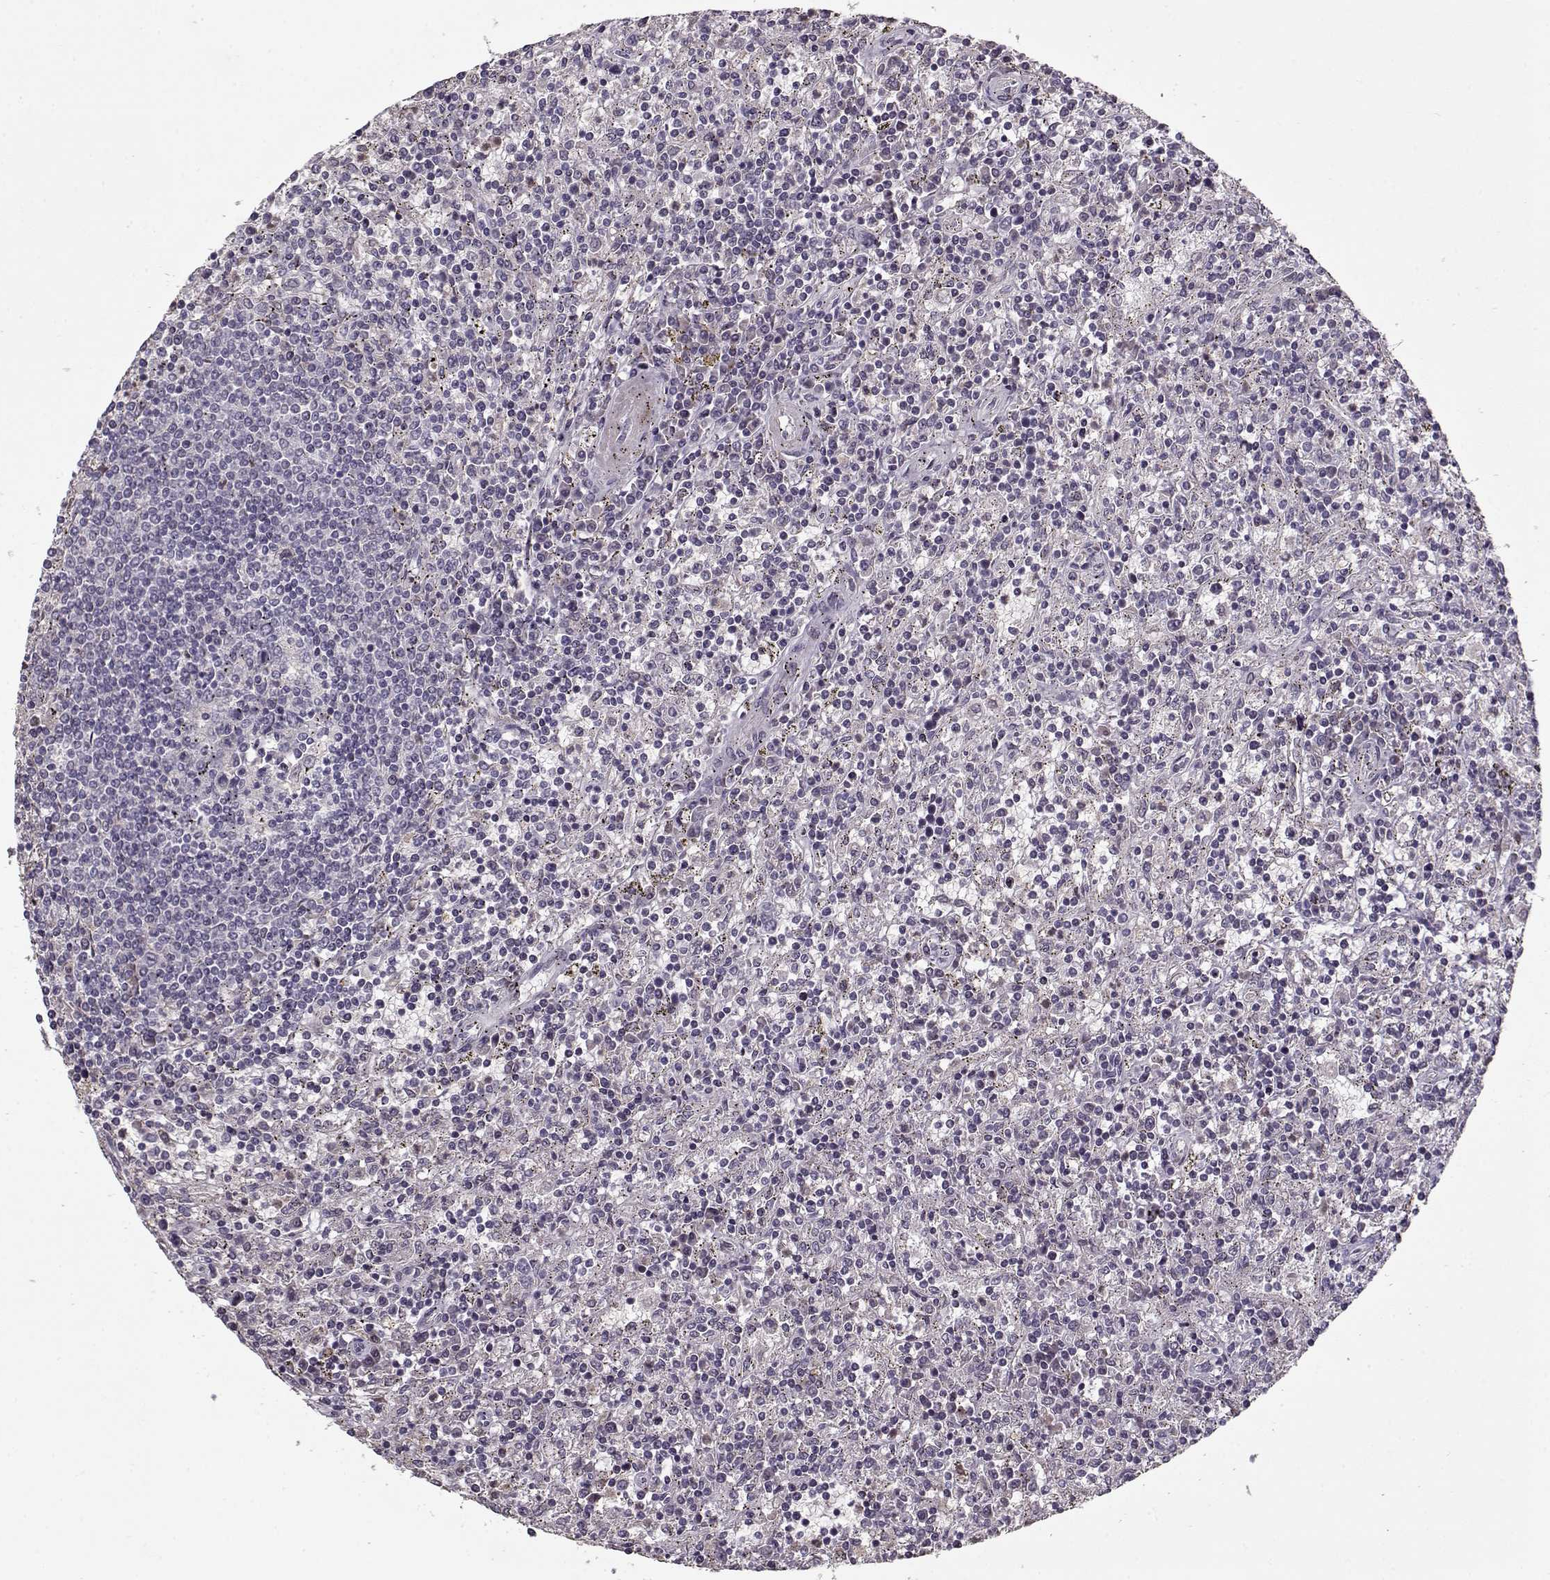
{"staining": {"intensity": "negative", "quantity": "none", "location": "none"}, "tissue": "lymphoma", "cell_type": "Tumor cells", "image_type": "cancer", "snomed": [{"axis": "morphology", "description": "Malignant lymphoma, non-Hodgkin's type, Low grade"}, {"axis": "topography", "description": "Spleen"}], "caption": "This is a image of IHC staining of malignant lymphoma, non-Hodgkin's type (low-grade), which shows no staining in tumor cells.", "gene": "LAMA2", "patient": {"sex": "male", "age": 62}}